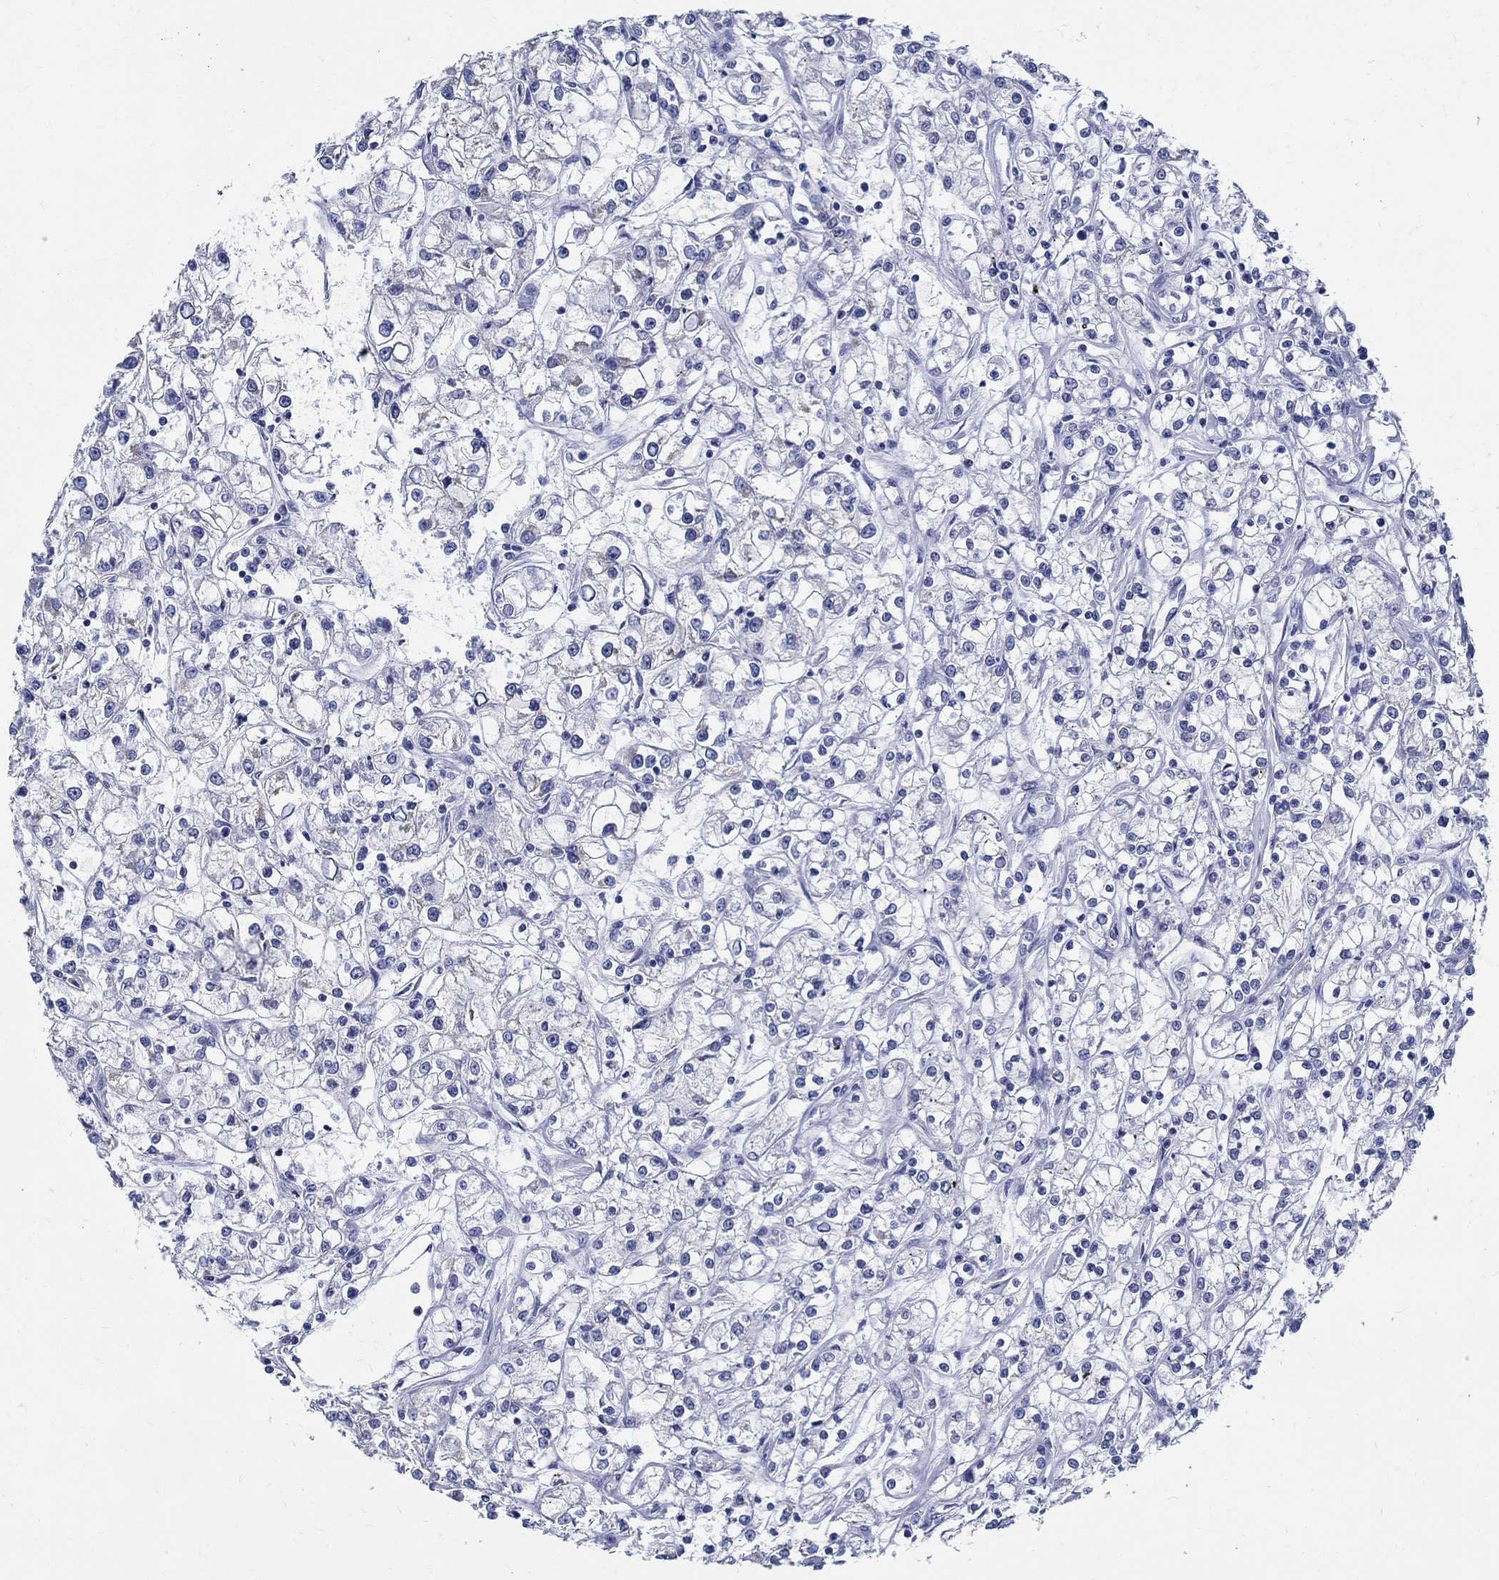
{"staining": {"intensity": "negative", "quantity": "none", "location": "none"}, "tissue": "renal cancer", "cell_type": "Tumor cells", "image_type": "cancer", "snomed": [{"axis": "morphology", "description": "Adenocarcinoma, NOS"}, {"axis": "topography", "description": "Kidney"}], "caption": "Image shows no protein staining in tumor cells of renal adenocarcinoma tissue.", "gene": "TSPAN16", "patient": {"sex": "female", "age": 59}}